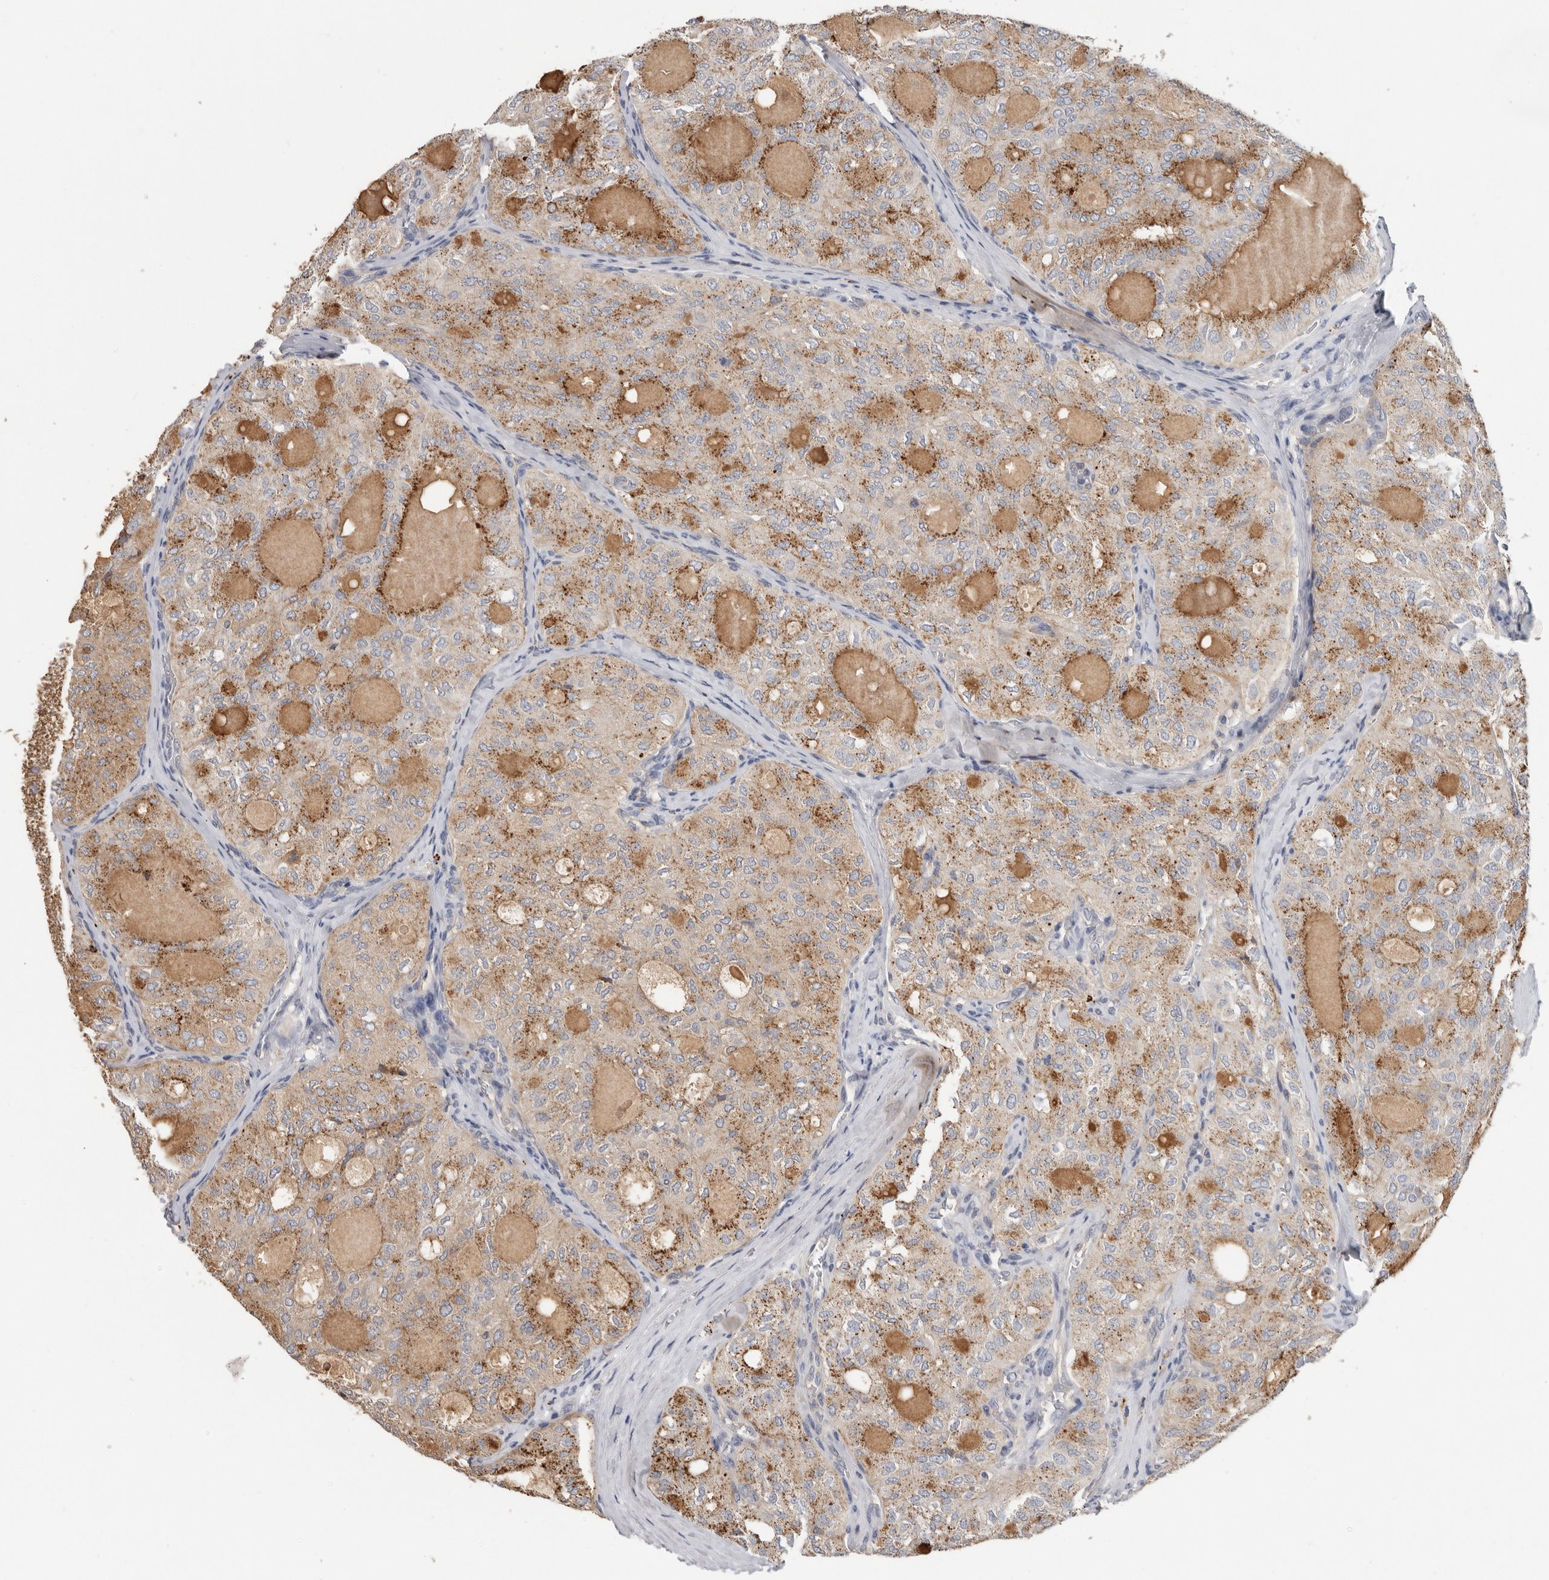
{"staining": {"intensity": "moderate", "quantity": "25%-75%", "location": "cytoplasmic/membranous"}, "tissue": "thyroid cancer", "cell_type": "Tumor cells", "image_type": "cancer", "snomed": [{"axis": "morphology", "description": "Follicular adenoma carcinoma, NOS"}, {"axis": "topography", "description": "Thyroid gland"}], "caption": "Thyroid cancer (follicular adenoma carcinoma) stained with a protein marker exhibits moderate staining in tumor cells.", "gene": "WDTC1", "patient": {"sex": "male", "age": 75}}